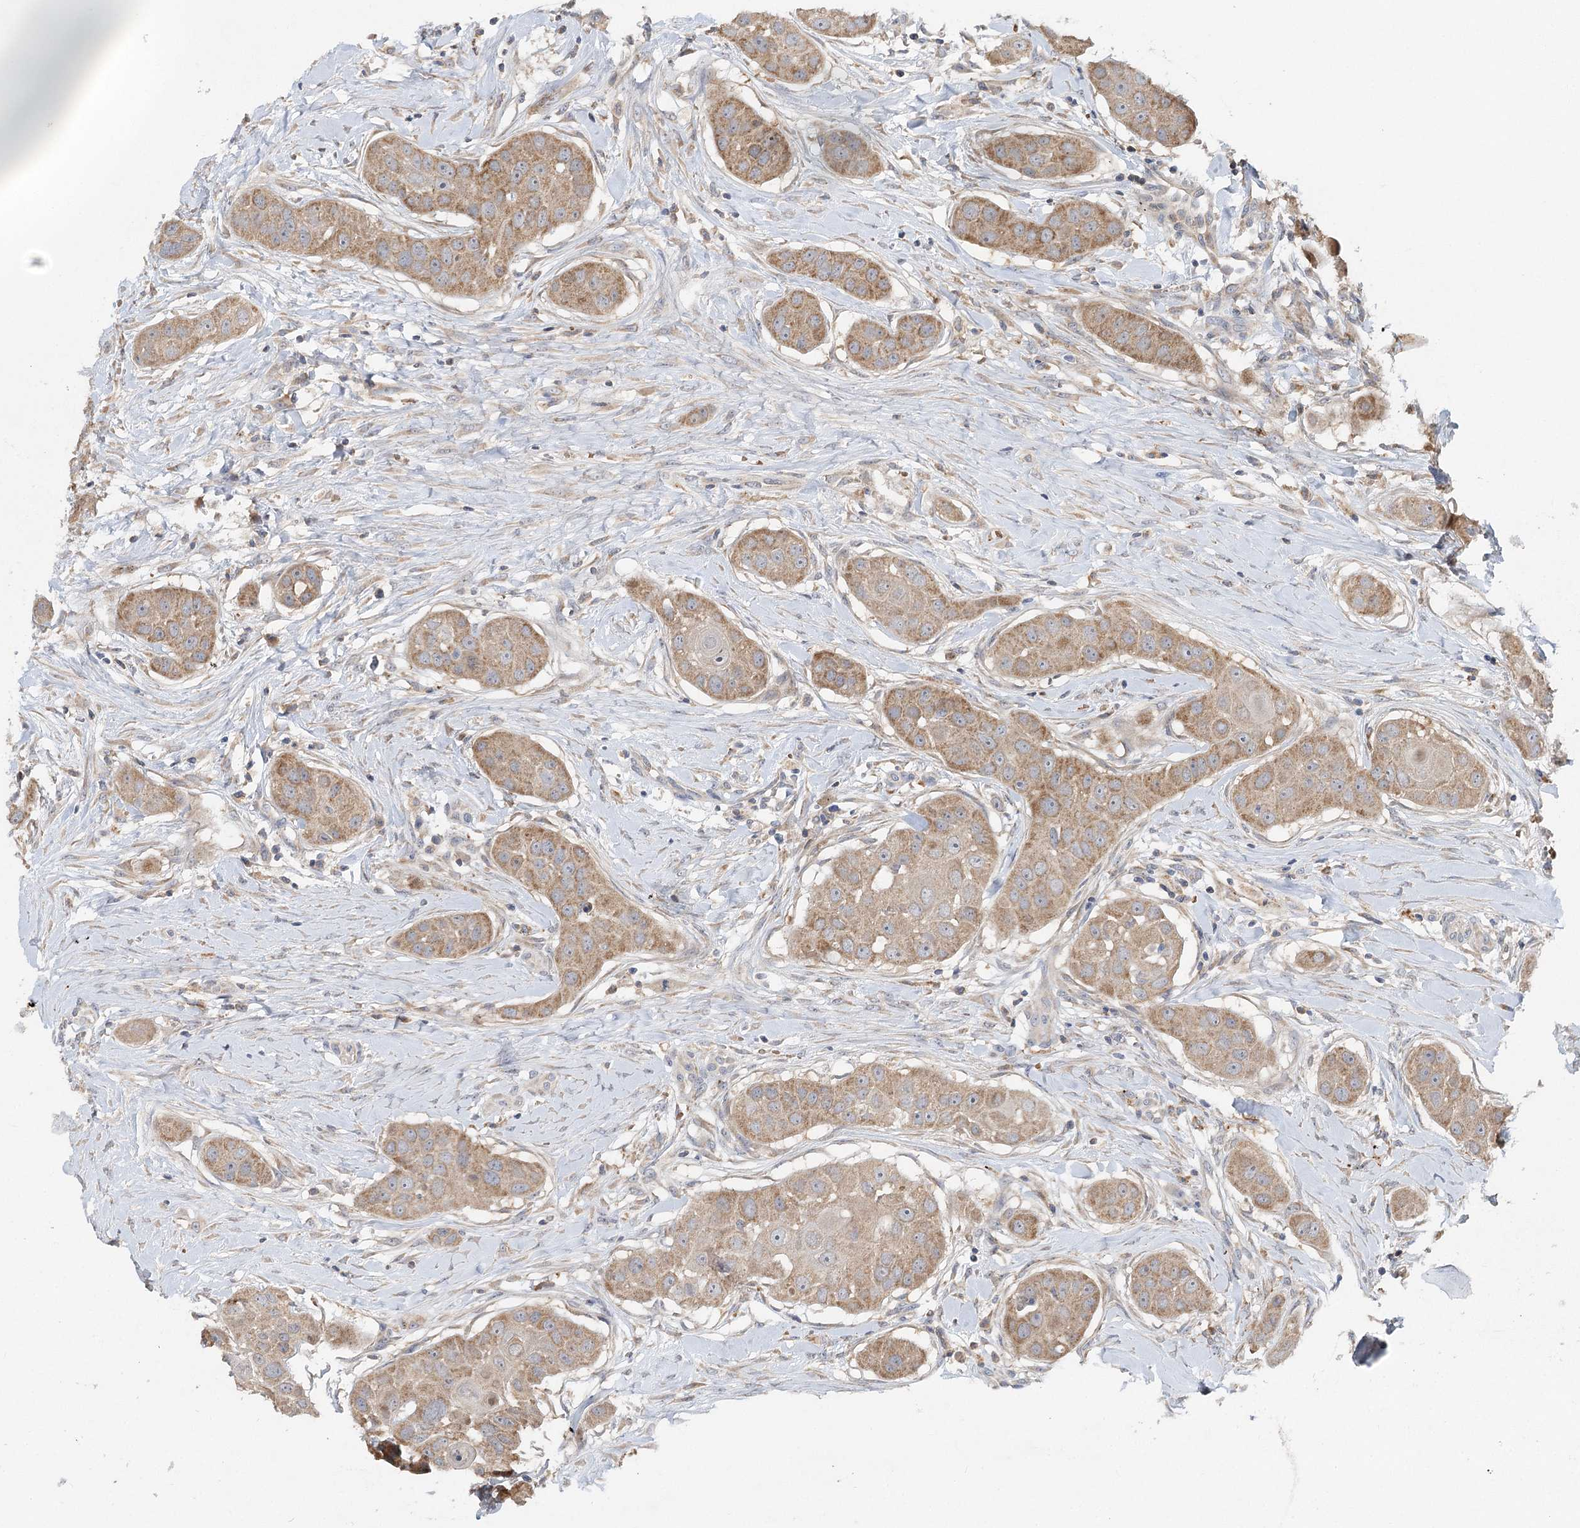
{"staining": {"intensity": "moderate", "quantity": ">75%", "location": "cytoplasmic/membranous"}, "tissue": "head and neck cancer", "cell_type": "Tumor cells", "image_type": "cancer", "snomed": [{"axis": "morphology", "description": "Normal tissue, NOS"}, {"axis": "morphology", "description": "Squamous cell carcinoma, NOS"}, {"axis": "topography", "description": "Skeletal muscle"}, {"axis": "topography", "description": "Head-Neck"}], "caption": "Moderate cytoplasmic/membranous protein staining is identified in approximately >75% of tumor cells in head and neck cancer (squamous cell carcinoma). (IHC, brightfield microscopy, high magnification).", "gene": "PYROXD2", "patient": {"sex": "male", "age": 51}}